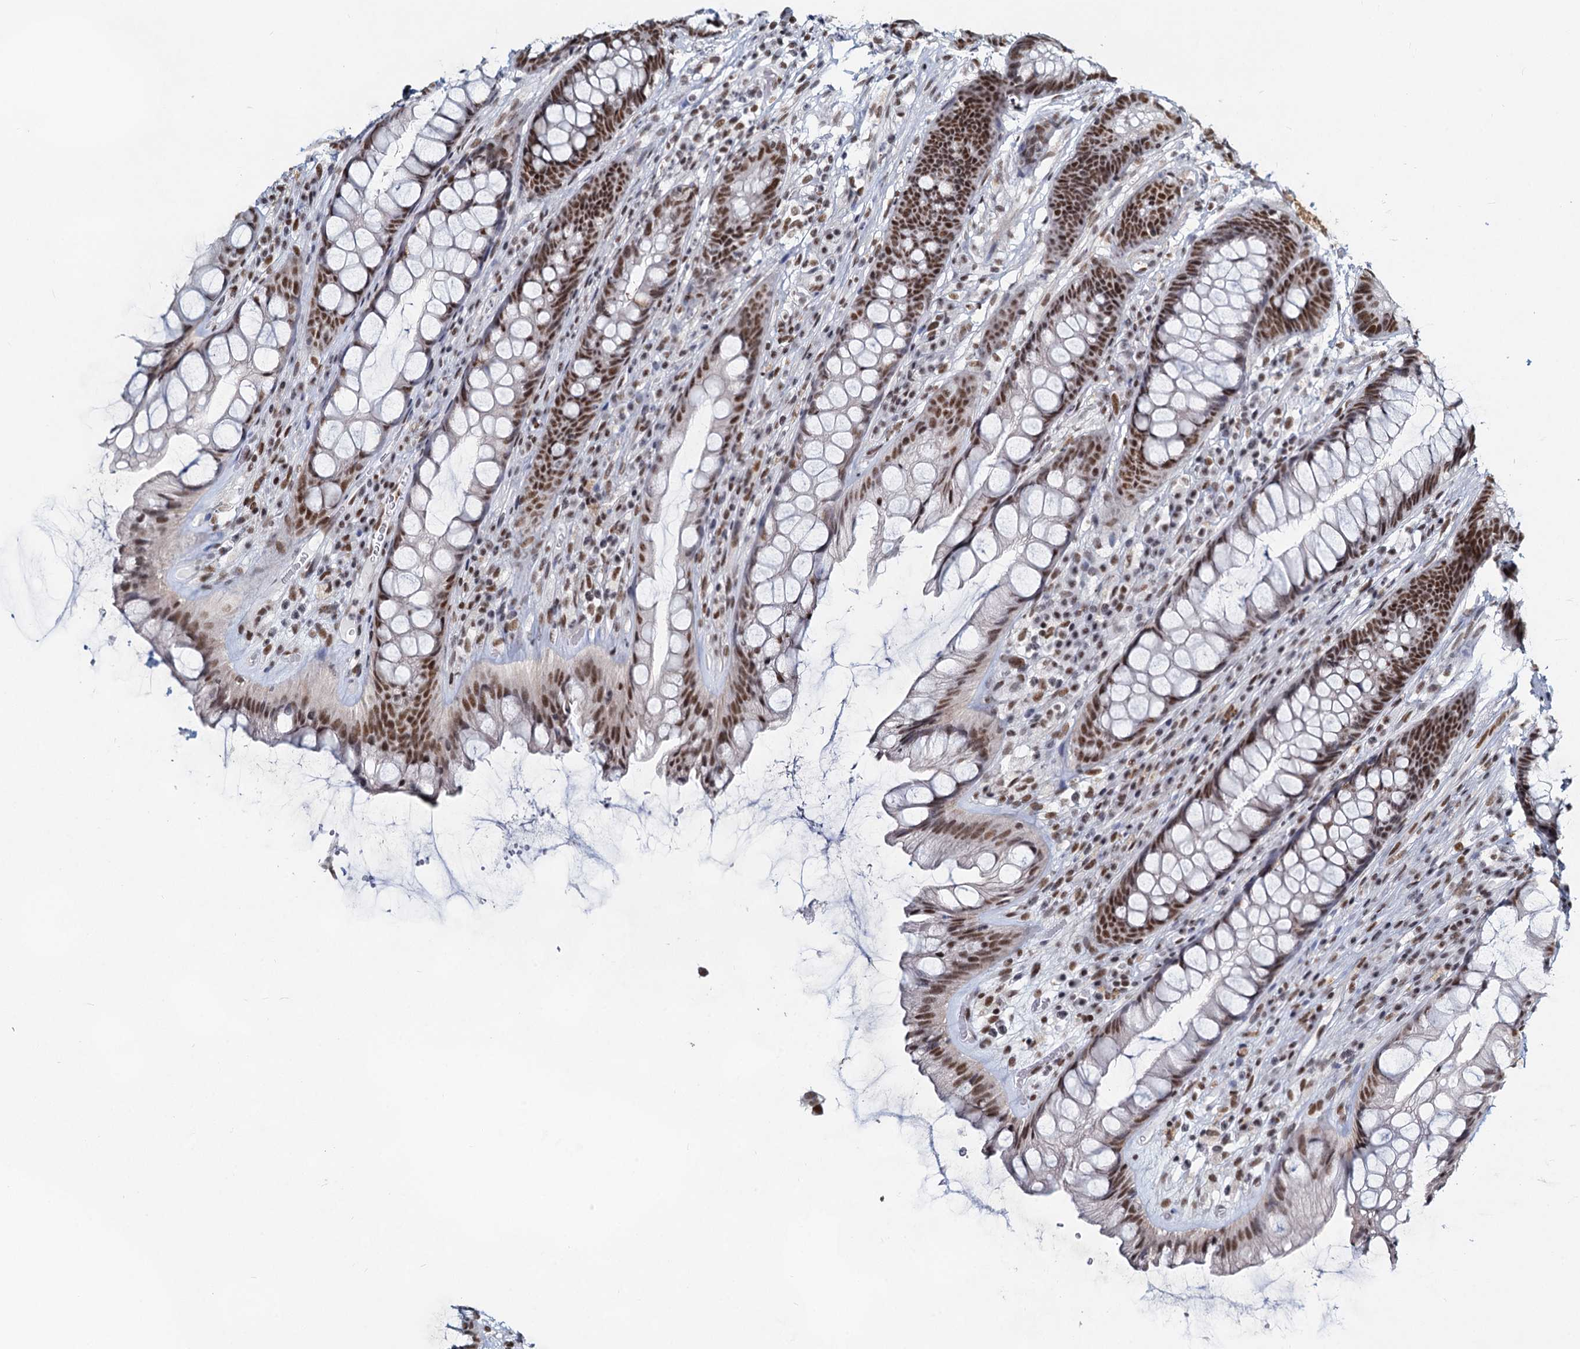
{"staining": {"intensity": "moderate", "quantity": ">75%", "location": "nuclear"}, "tissue": "rectum", "cell_type": "Glandular cells", "image_type": "normal", "snomed": [{"axis": "morphology", "description": "Normal tissue, NOS"}, {"axis": "topography", "description": "Rectum"}], "caption": "Immunohistochemistry (DAB) staining of benign human rectum demonstrates moderate nuclear protein positivity in approximately >75% of glandular cells.", "gene": "METTL14", "patient": {"sex": "male", "age": 74}}